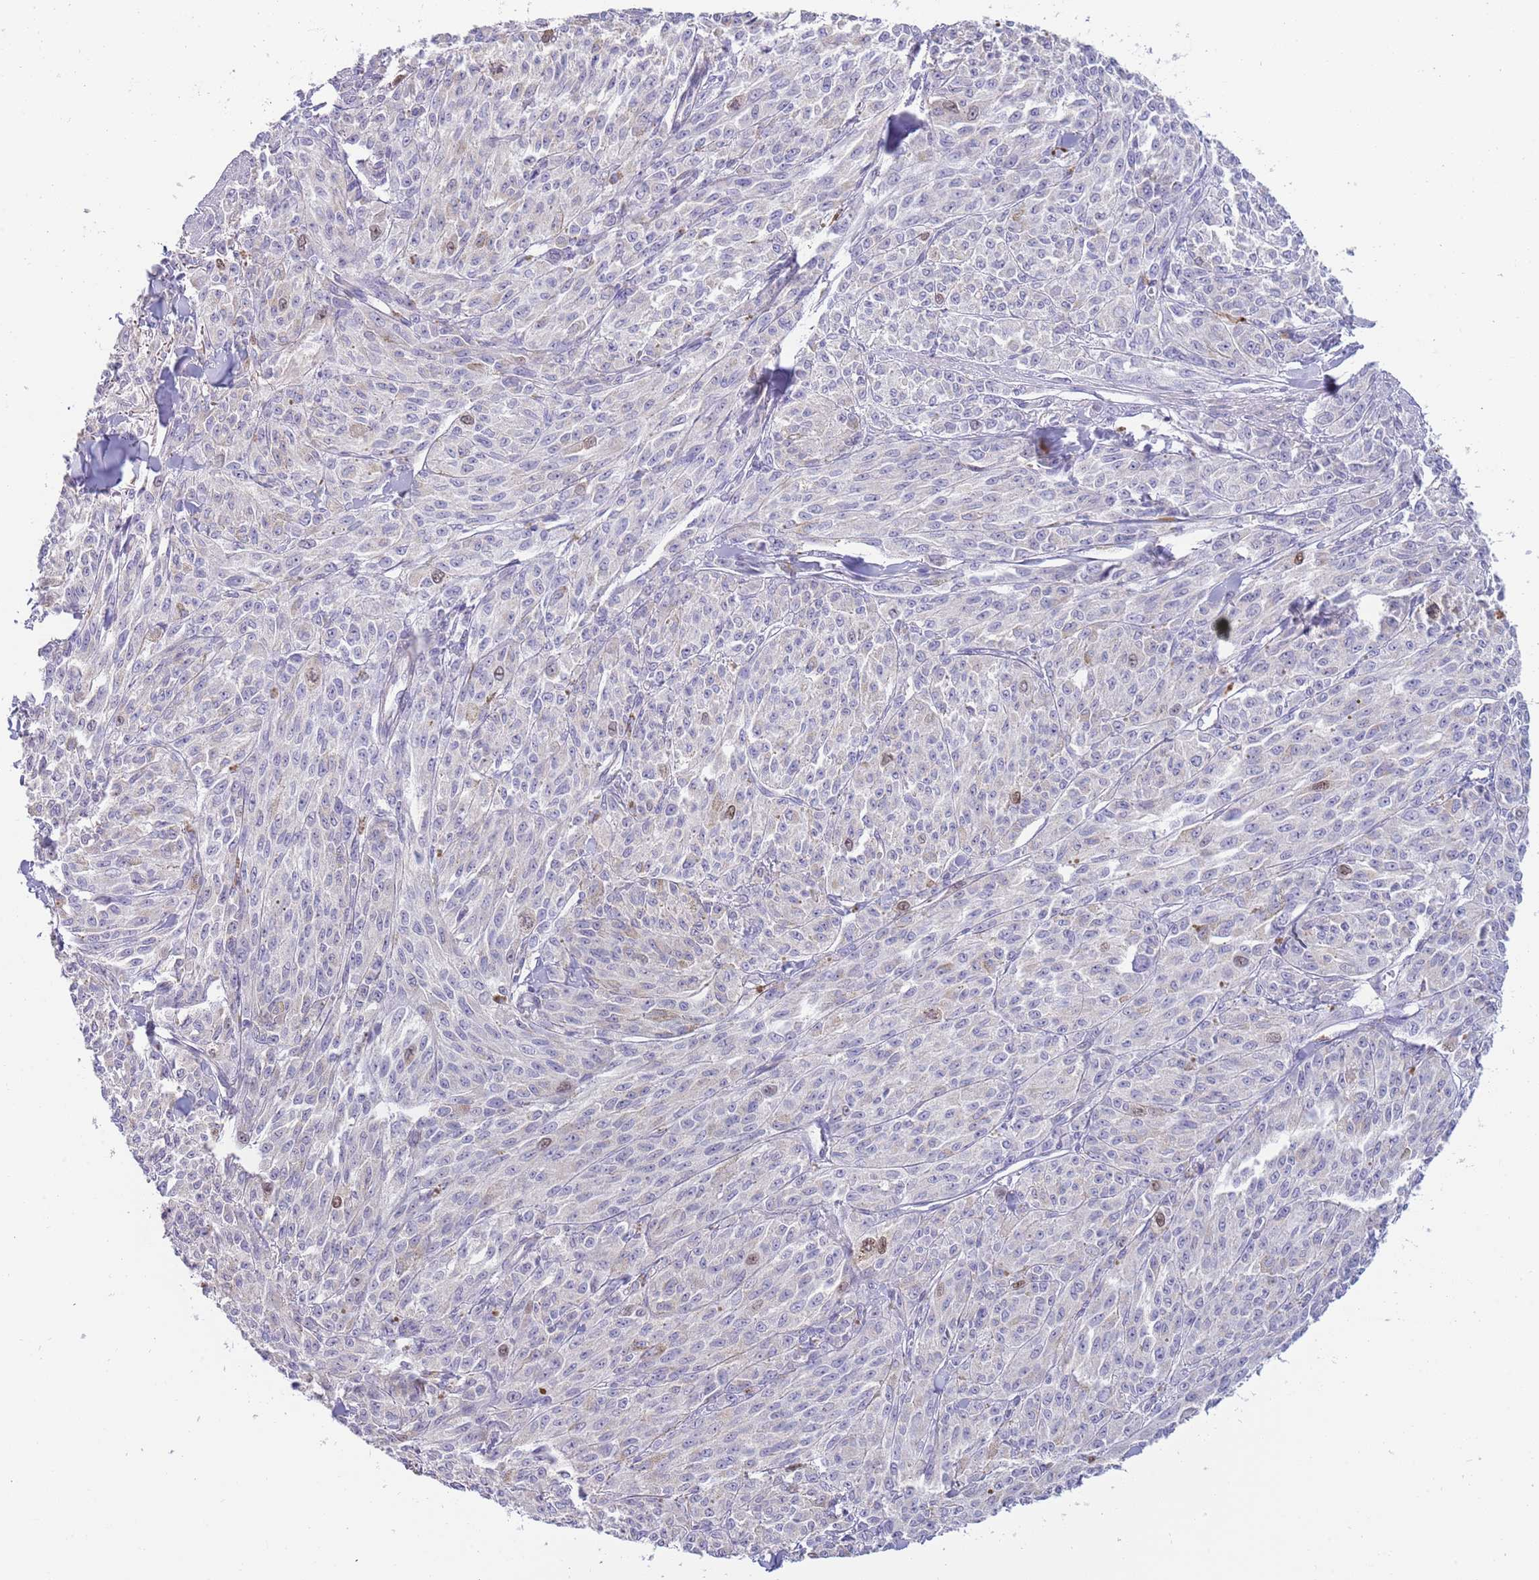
{"staining": {"intensity": "negative", "quantity": "none", "location": "none"}, "tissue": "melanoma", "cell_type": "Tumor cells", "image_type": "cancer", "snomed": [{"axis": "morphology", "description": "Malignant melanoma, NOS"}, {"axis": "topography", "description": "Skin"}], "caption": "There is no significant expression in tumor cells of malignant melanoma.", "gene": "PIMREG", "patient": {"sex": "female", "age": 52}}